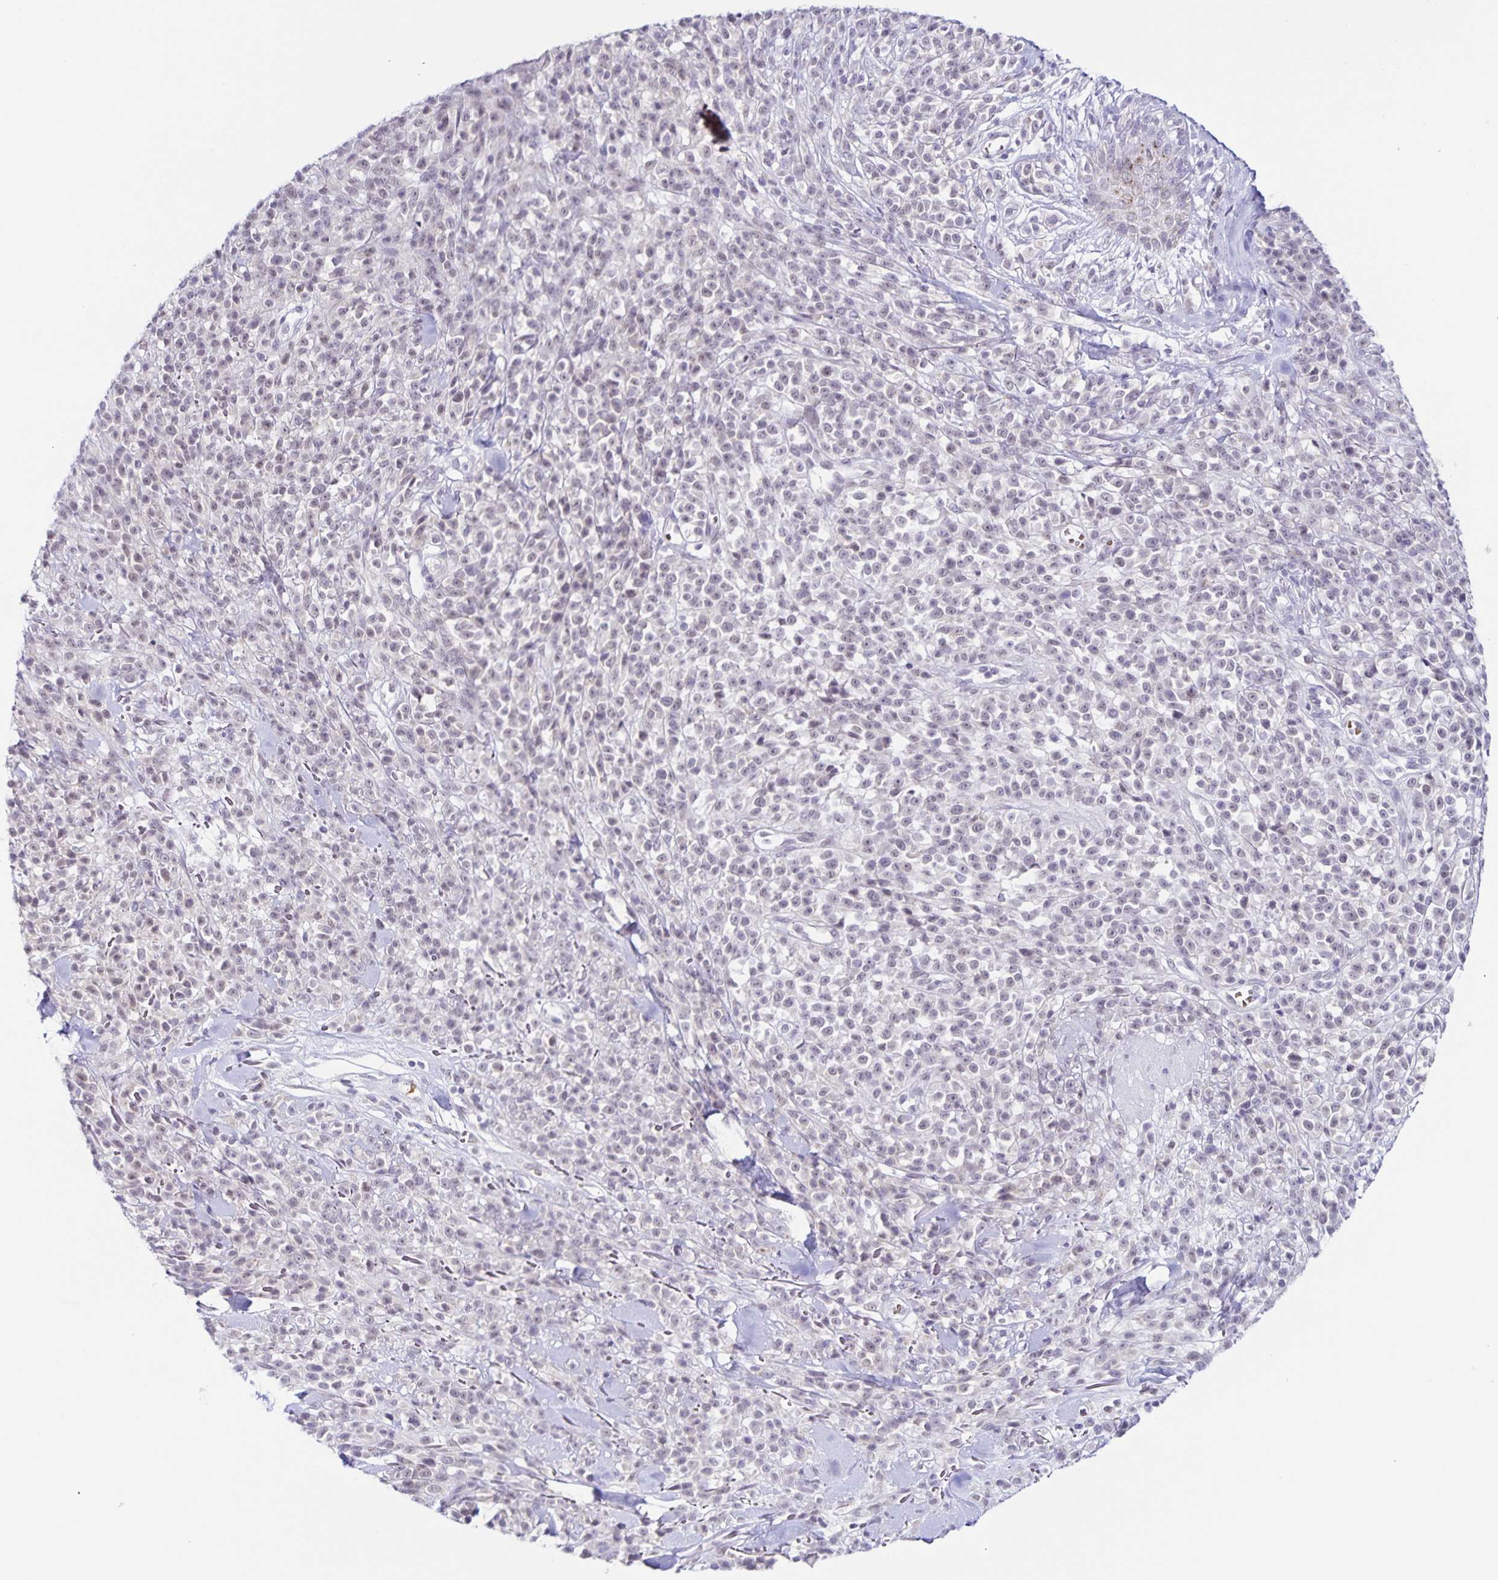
{"staining": {"intensity": "negative", "quantity": "none", "location": "none"}, "tissue": "melanoma", "cell_type": "Tumor cells", "image_type": "cancer", "snomed": [{"axis": "morphology", "description": "Malignant melanoma, NOS"}, {"axis": "topography", "description": "Skin"}, {"axis": "topography", "description": "Skin of trunk"}], "caption": "Tumor cells show no significant protein expression in malignant melanoma.", "gene": "STPG4", "patient": {"sex": "male", "age": 74}}